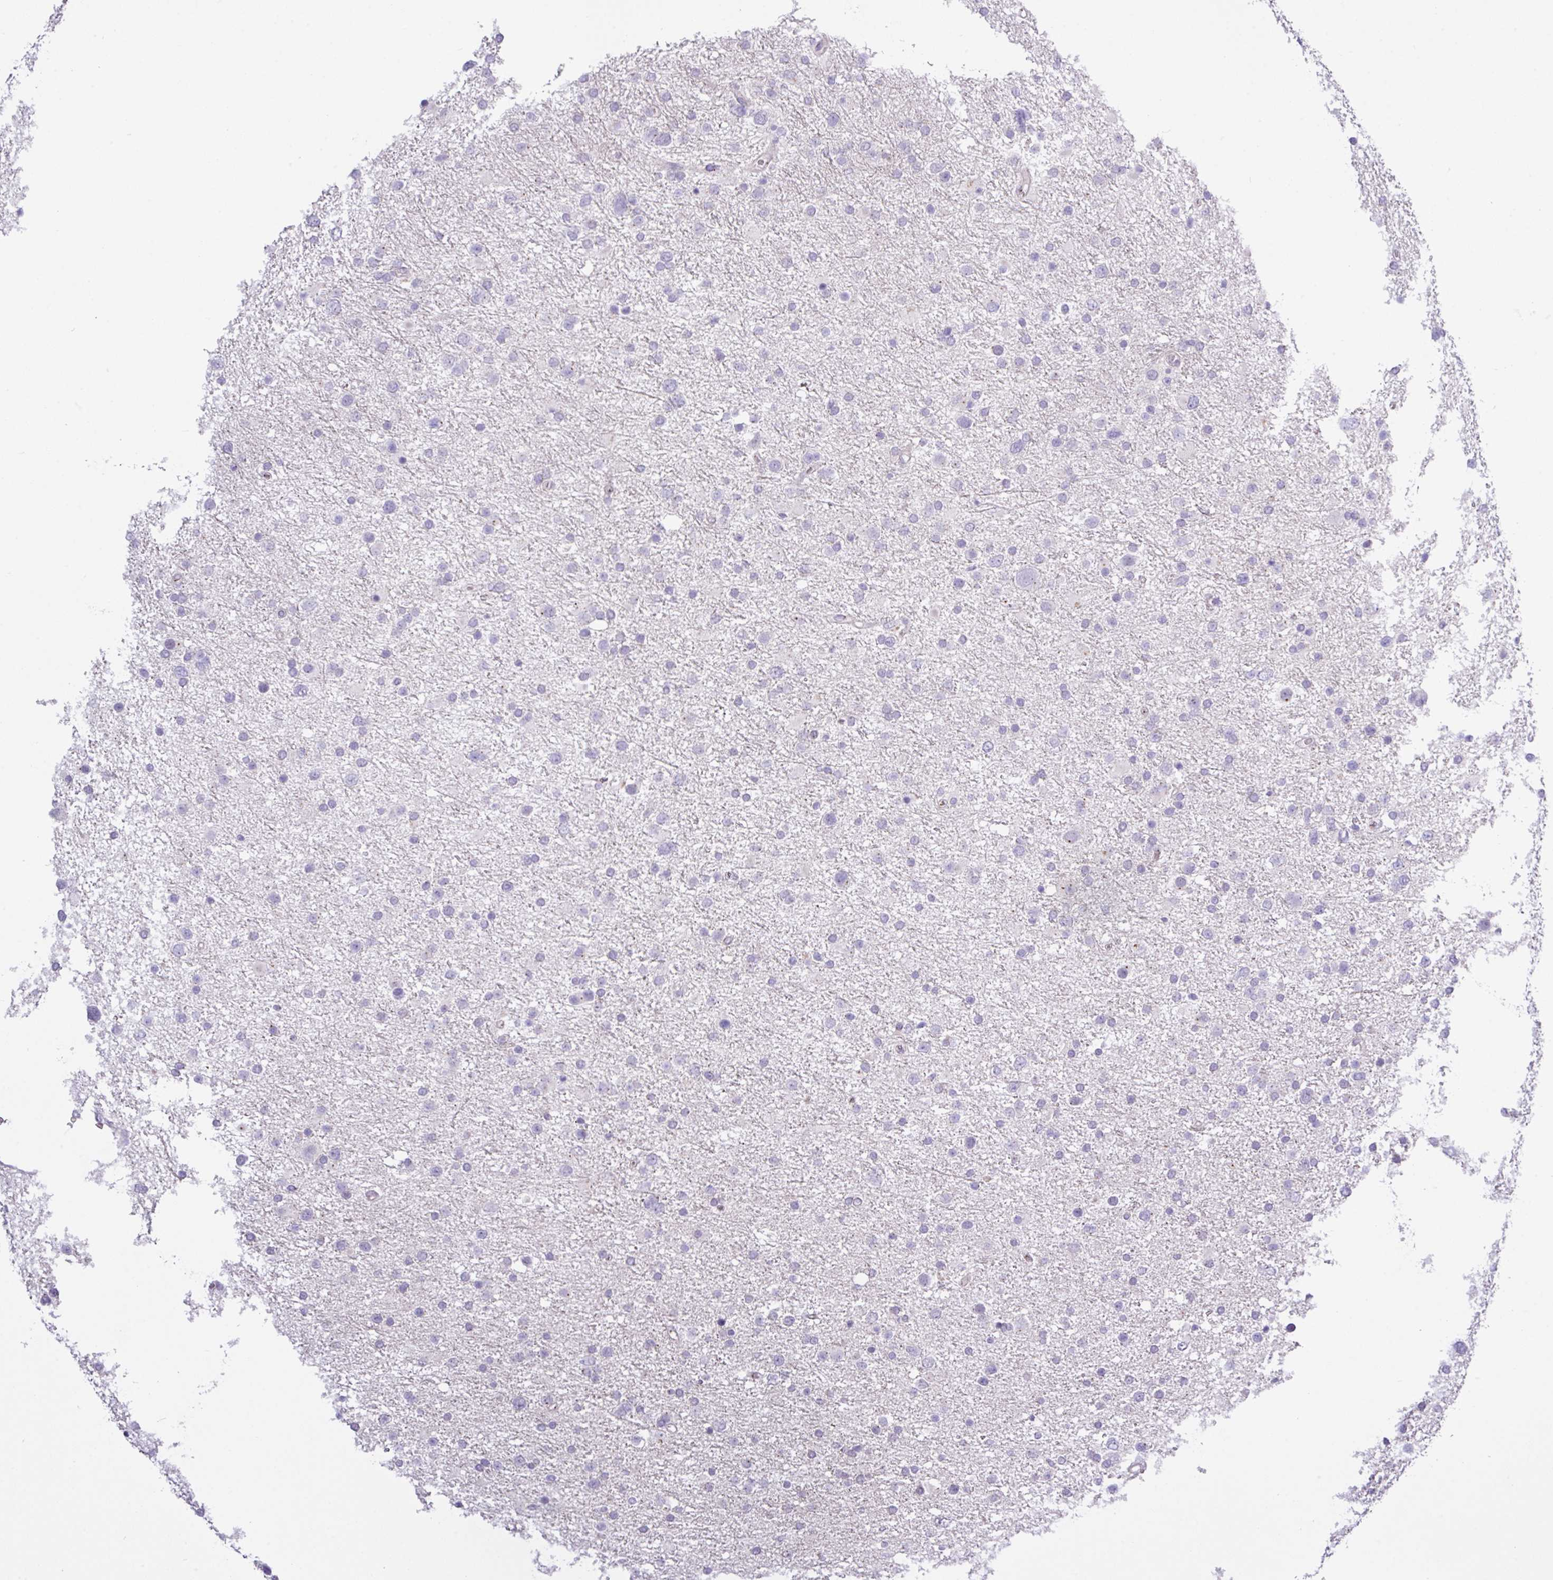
{"staining": {"intensity": "negative", "quantity": "none", "location": "none"}, "tissue": "glioma", "cell_type": "Tumor cells", "image_type": "cancer", "snomed": [{"axis": "morphology", "description": "Glioma, malignant, Low grade"}, {"axis": "topography", "description": "Brain"}], "caption": "IHC histopathology image of neoplastic tissue: human low-grade glioma (malignant) stained with DAB displays no significant protein positivity in tumor cells. (DAB immunohistochemistry, high magnification).", "gene": "SPINK8", "patient": {"sex": "female", "age": 32}}